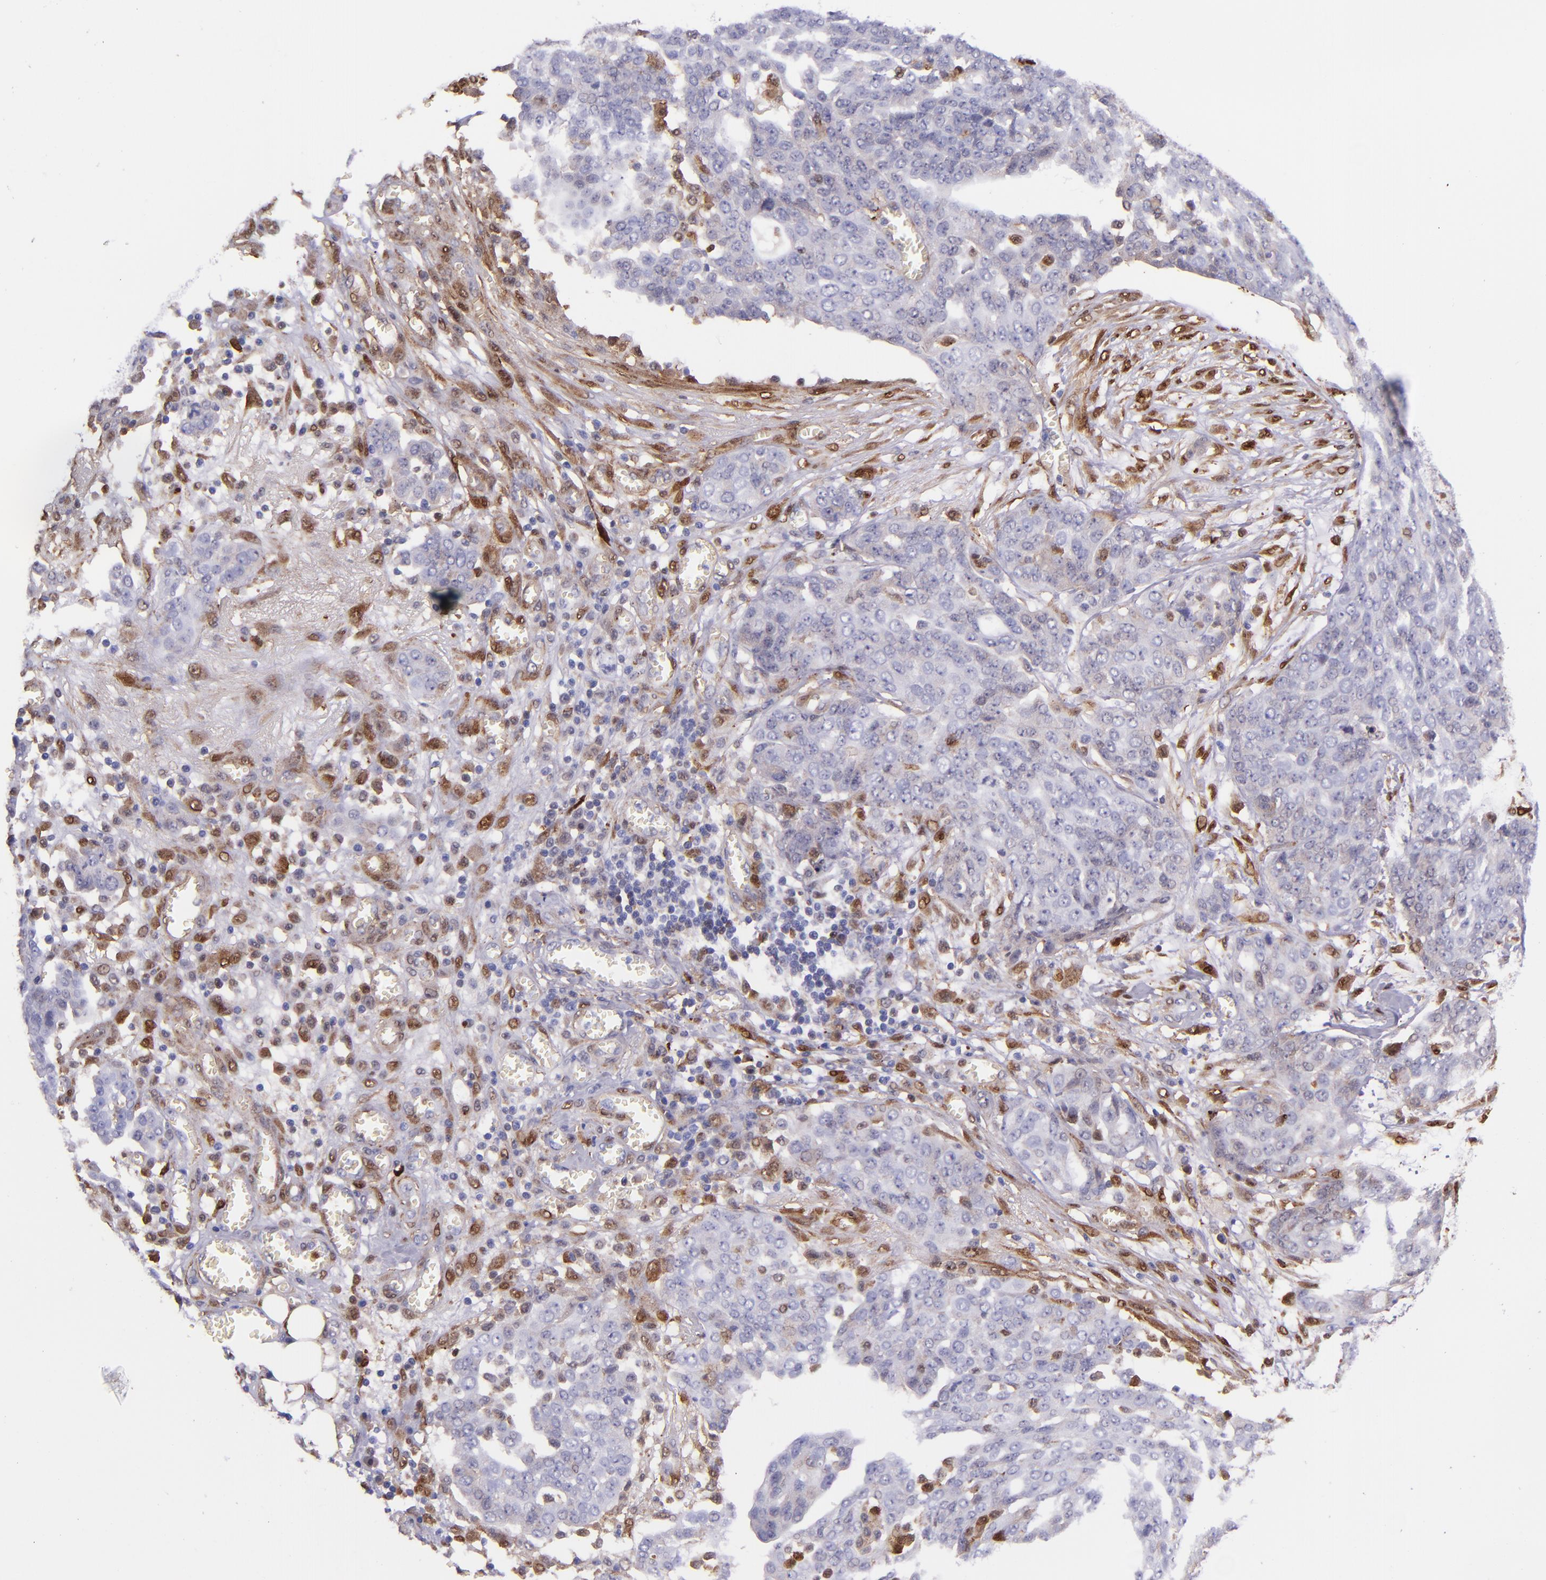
{"staining": {"intensity": "negative", "quantity": "none", "location": "none"}, "tissue": "ovarian cancer", "cell_type": "Tumor cells", "image_type": "cancer", "snomed": [{"axis": "morphology", "description": "Cystadenocarcinoma, serous, NOS"}, {"axis": "topography", "description": "Soft tissue"}, {"axis": "topography", "description": "Ovary"}], "caption": "Tumor cells are negative for protein expression in human ovarian serous cystadenocarcinoma.", "gene": "LGALS1", "patient": {"sex": "female", "age": 57}}